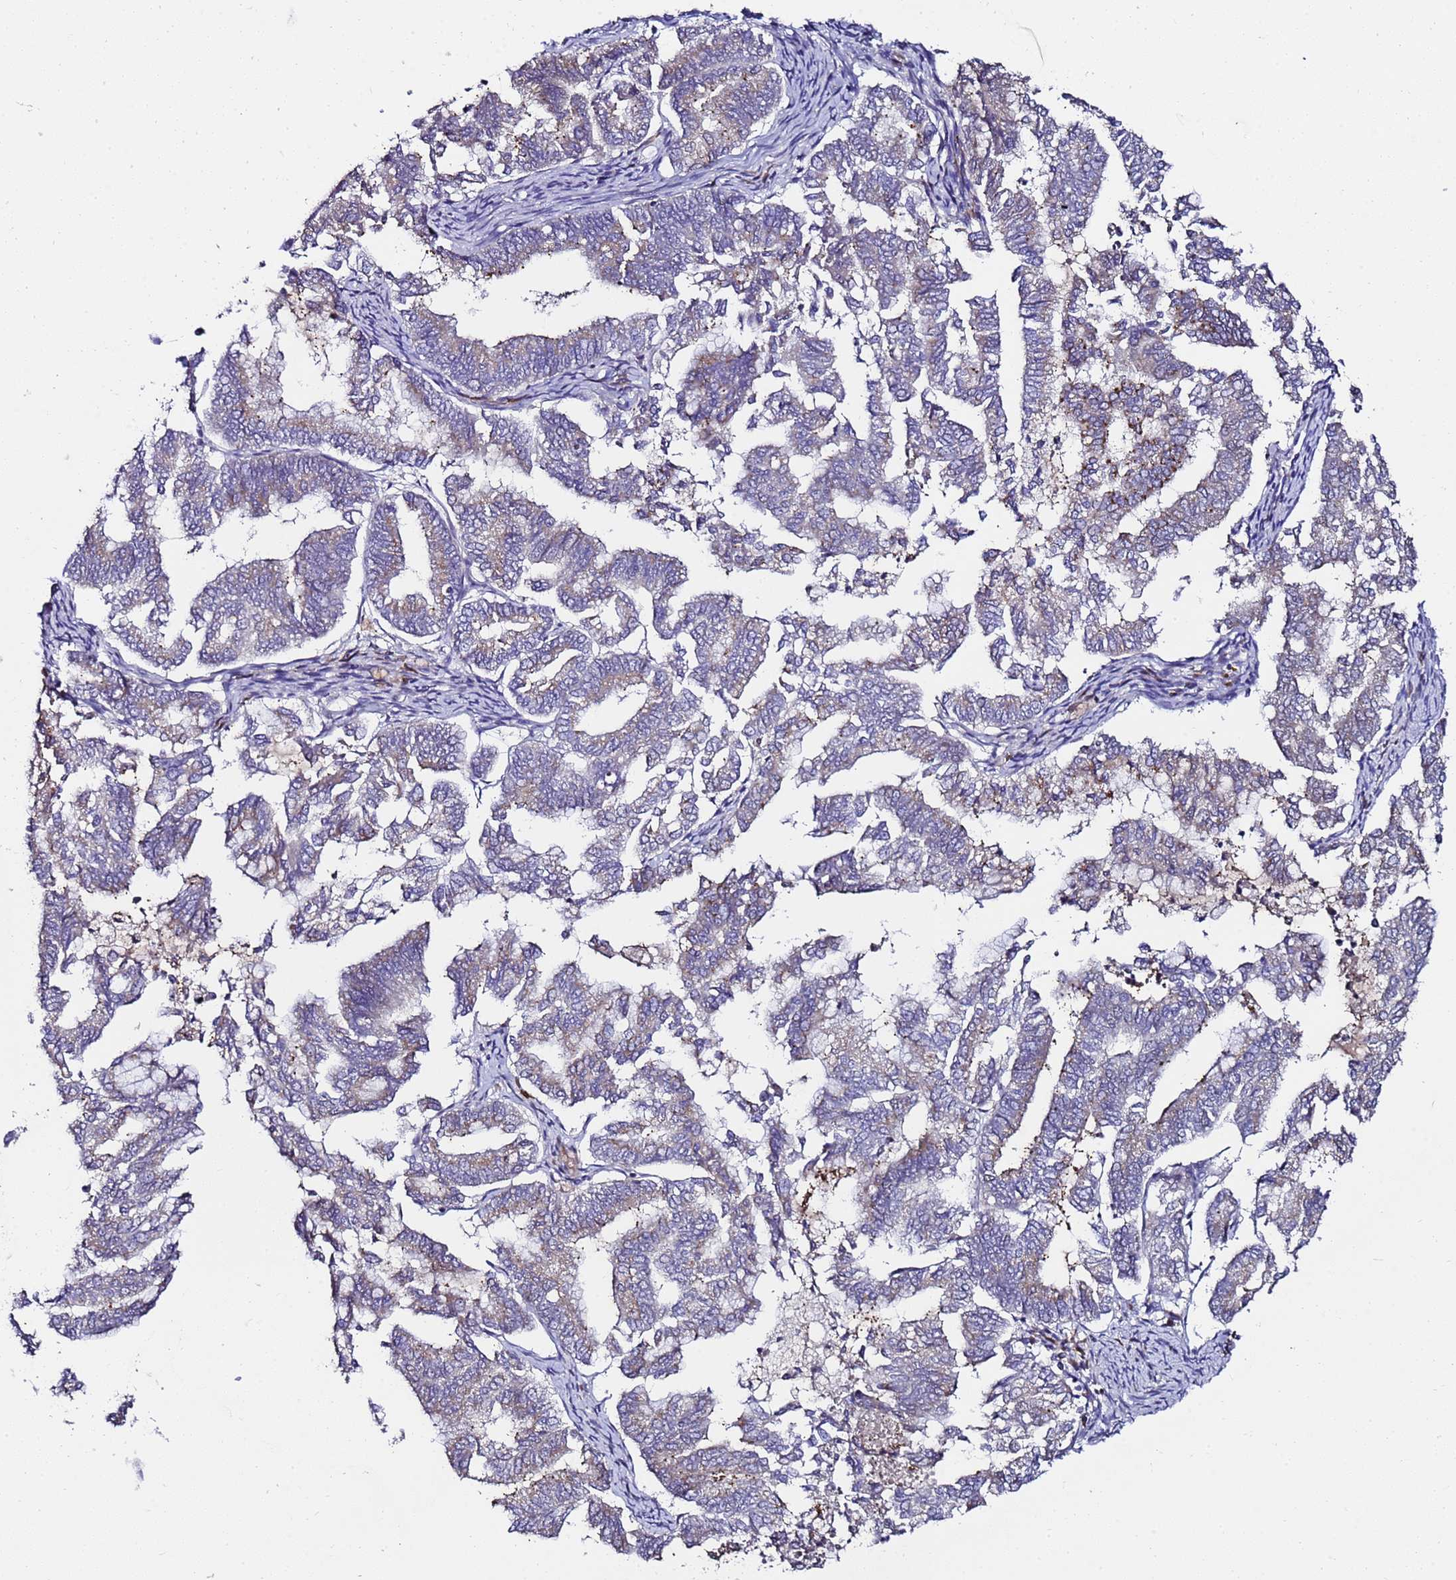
{"staining": {"intensity": "weak", "quantity": "25%-75%", "location": "cytoplasmic/membranous"}, "tissue": "endometrial cancer", "cell_type": "Tumor cells", "image_type": "cancer", "snomed": [{"axis": "morphology", "description": "Adenocarcinoma, NOS"}, {"axis": "topography", "description": "Endometrium"}], "caption": "A histopathology image of human endometrial adenocarcinoma stained for a protein demonstrates weak cytoplasmic/membranous brown staining in tumor cells.", "gene": "C19orf47", "patient": {"sex": "female", "age": 79}}